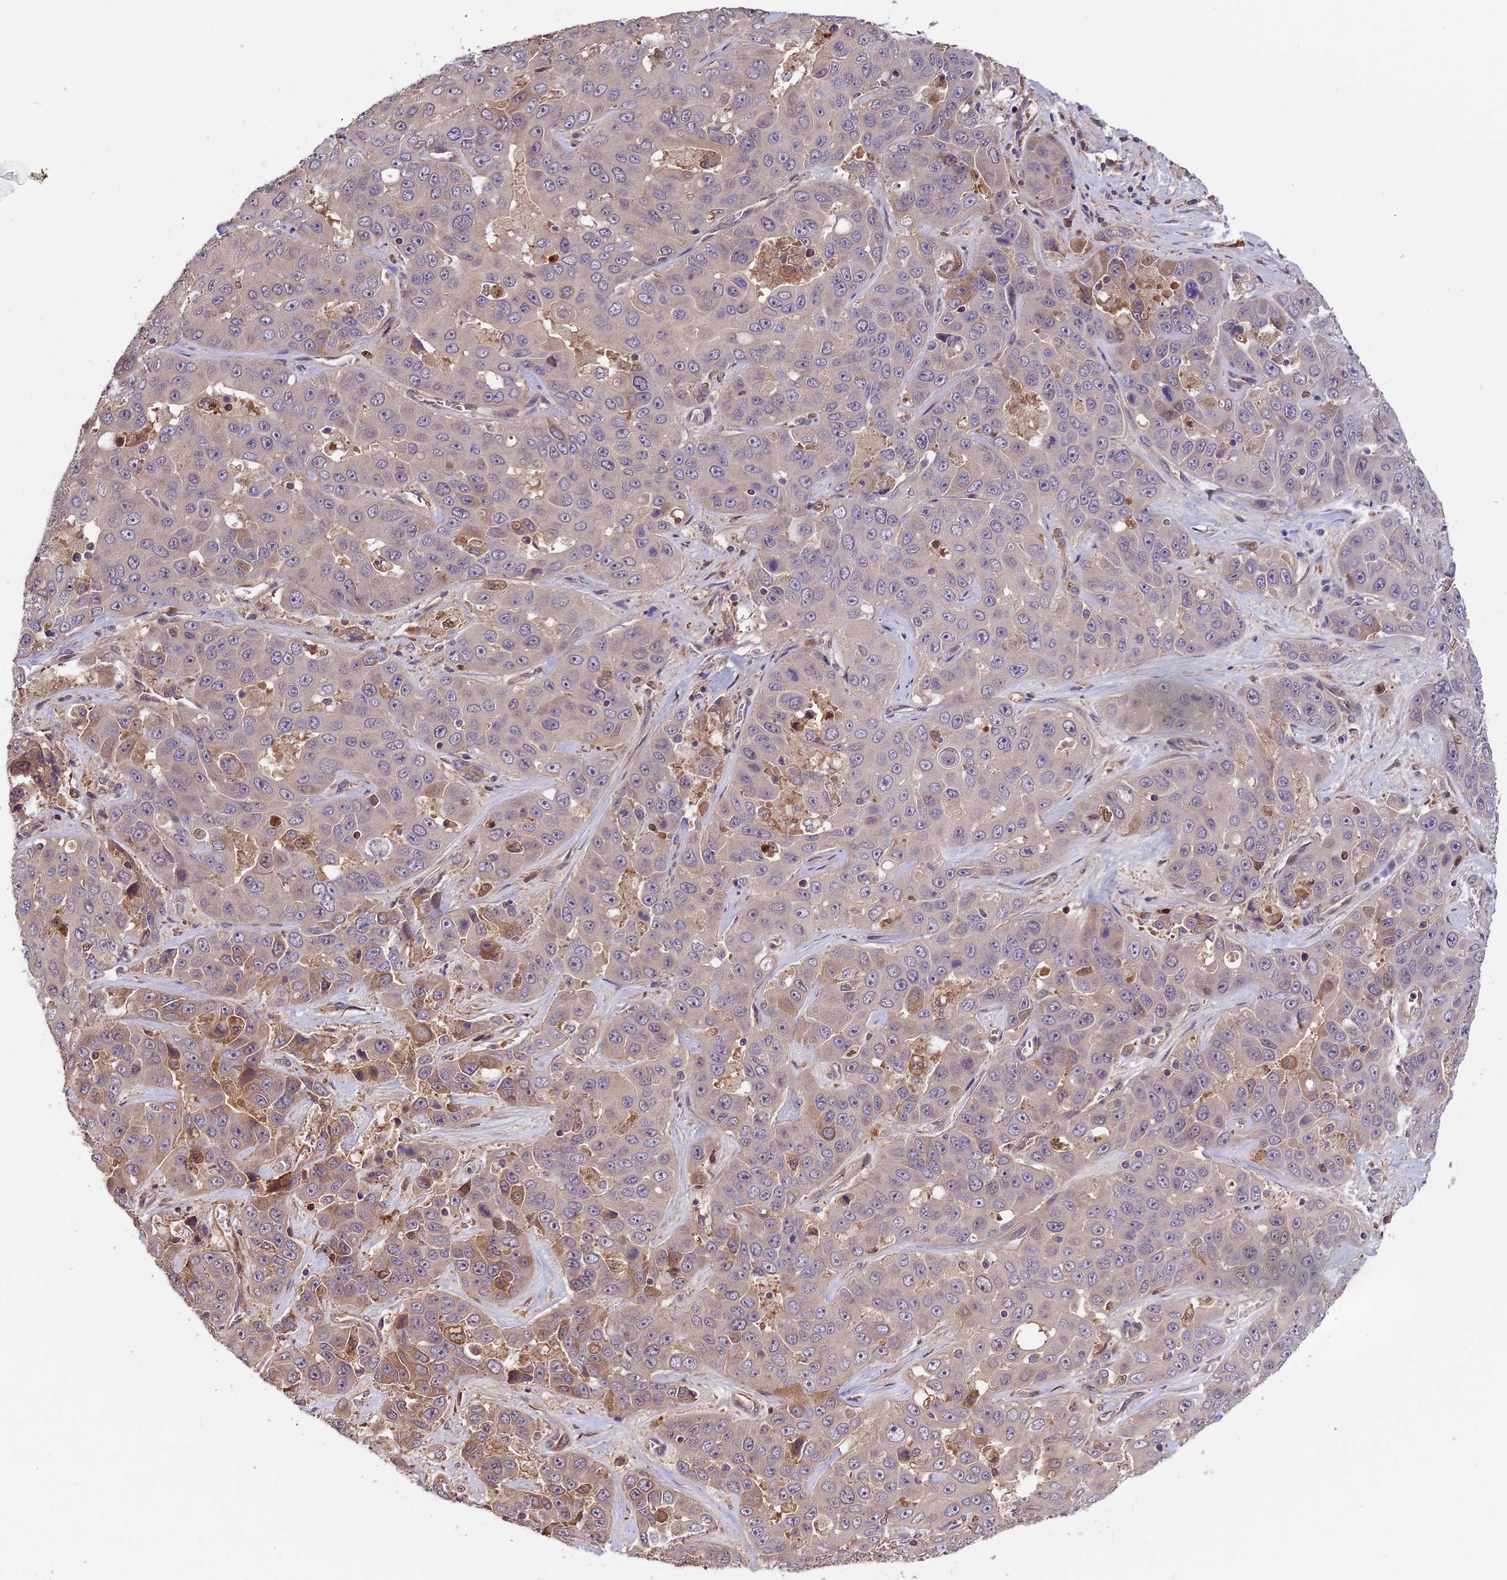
{"staining": {"intensity": "weak", "quantity": "<25%", "location": "cytoplasmic/membranous"}, "tissue": "liver cancer", "cell_type": "Tumor cells", "image_type": "cancer", "snomed": [{"axis": "morphology", "description": "Cholangiocarcinoma"}, {"axis": "topography", "description": "Liver"}], "caption": "DAB immunohistochemical staining of human liver cancer (cholangiocarcinoma) shows no significant expression in tumor cells.", "gene": "SETD6", "patient": {"sex": "female", "age": 52}}